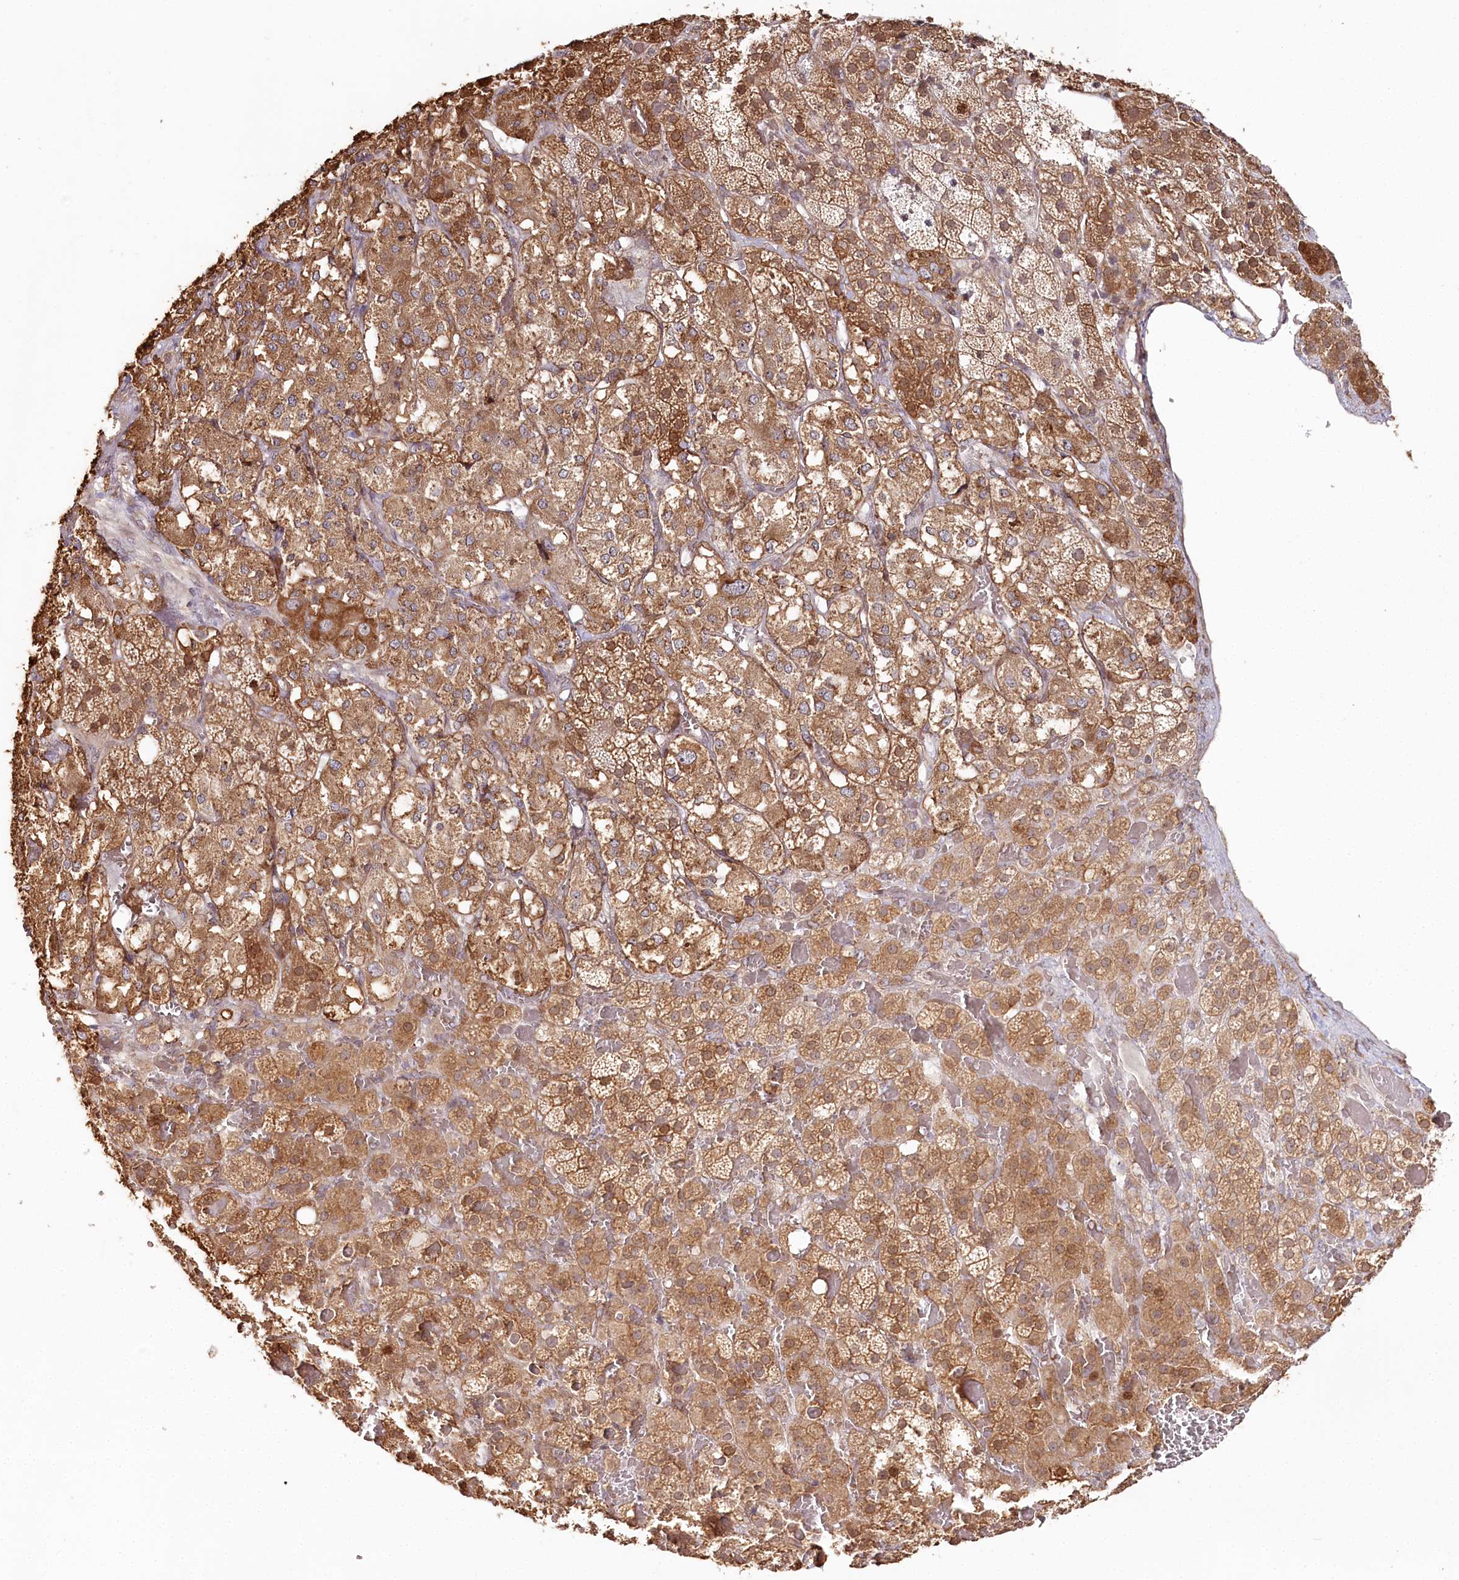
{"staining": {"intensity": "moderate", "quantity": ">75%", "location": "cytoplasmic/membranous,nuclear"}, "tissue": "adrenal gland", "cell_type": "Glandular cells", "image_type": "normal", "snomed": [{"axis": "morphology", "description": "Normal tissue, NOS"}, {"axis": "topography", "description": "Adrenal gland"}], "caption": "Brown immunohistochemical staining in normal adrenal gland reveals moderate cytoplasmic/membranous,nuclear expression in about >75% of glandular cells.", "gene": "OTUD4", "patient": {"sex": "female", "age": 59}}